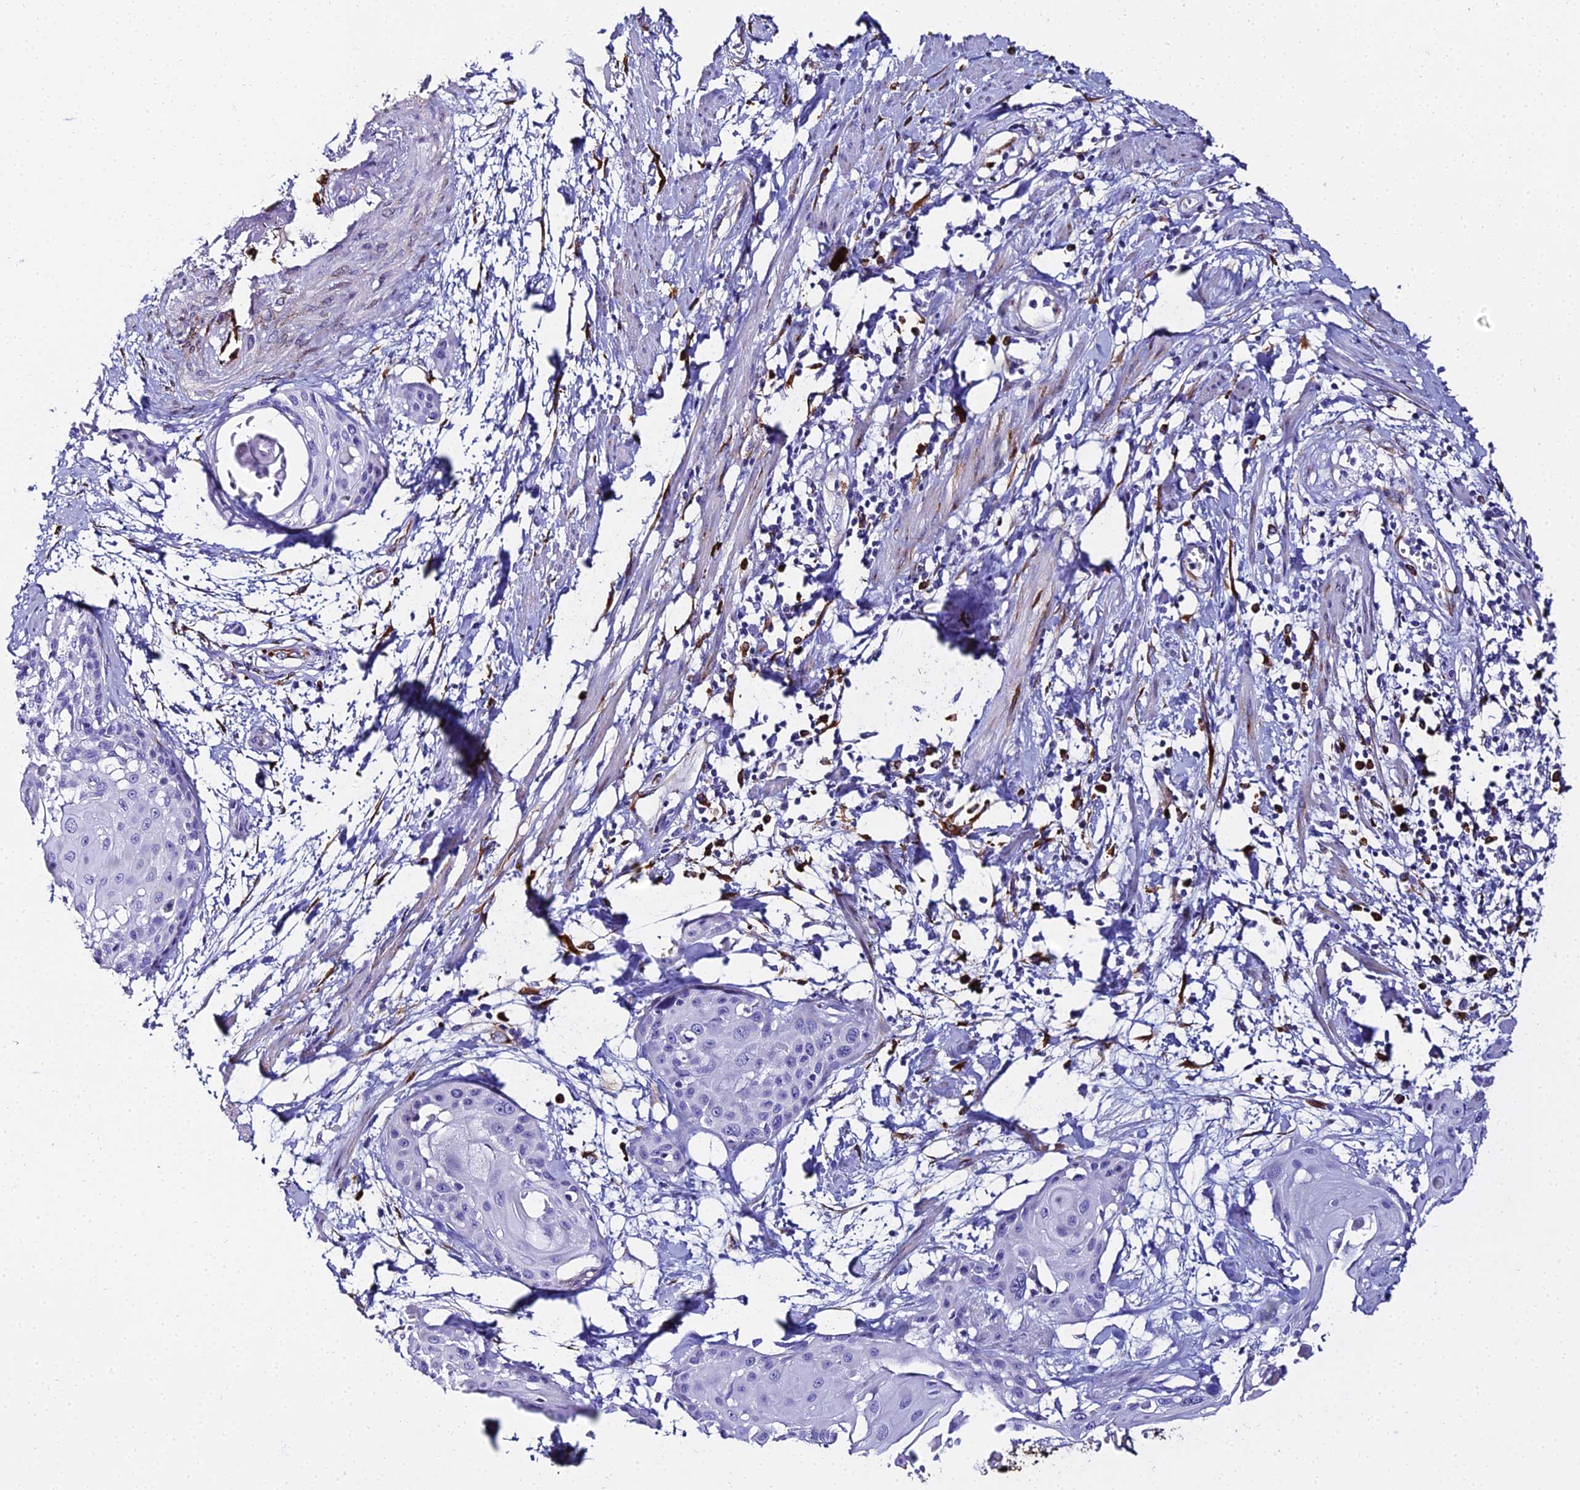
{"staining": {"intensity": "negative", "quantity": "none", "location": "none"}, "tissue": "cervical cancer", "cell_type": "Tumor cells", "image_type": "cancer", "snomed": [{"axis": "morphology", "description": "Squamous cell carcinoma, NOS"}, {"axis": "topography", "description": "Cervix"}], "caption": "A photomicrograph of human cervical cancer is negative for staining in tumor cells.", "gene": "TXNDC5", "patient": {"sex": "female", "age": 57}}